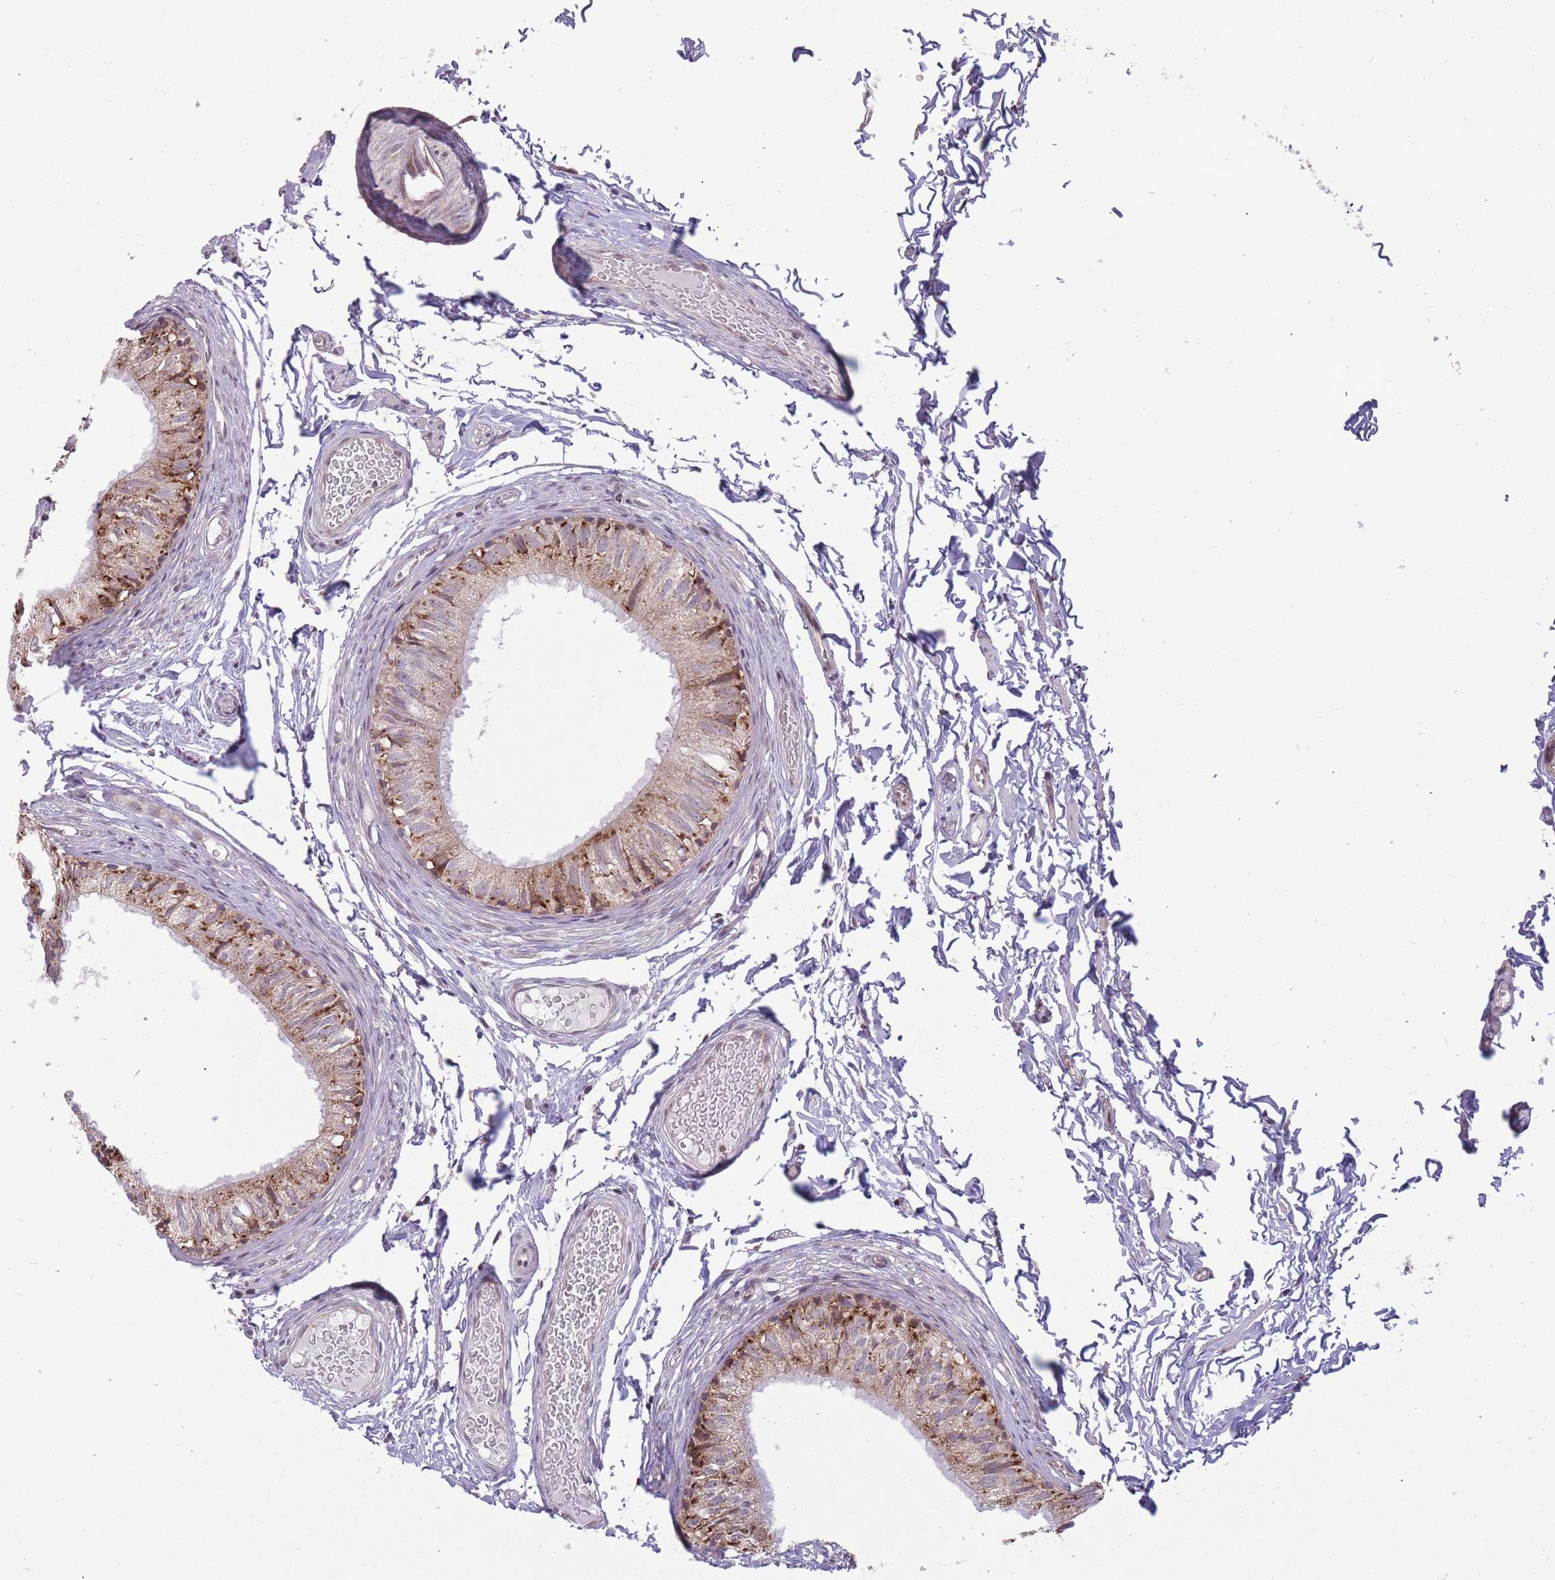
{"staining": {"intensity": "moderate", "quantity": ">75%", "location": "cytoplasmic/membranous"}, "tissue": "epididymis", "cell_type": "Glandular cells", "image_type": "normal", "snomed": [{"axis": "morphology", "description": "Normal tissue, NOS"}, {"axis": "topography", "description": "Epididymis"}], "caption": "Normal epididymis shows moderate cytoplasmic/membranous expression in approximately >75% of glandular cells, visualized by immunohistochemistry.", "gene": "DPYSL4", "patient": {"sex": "male", "age": 37}}